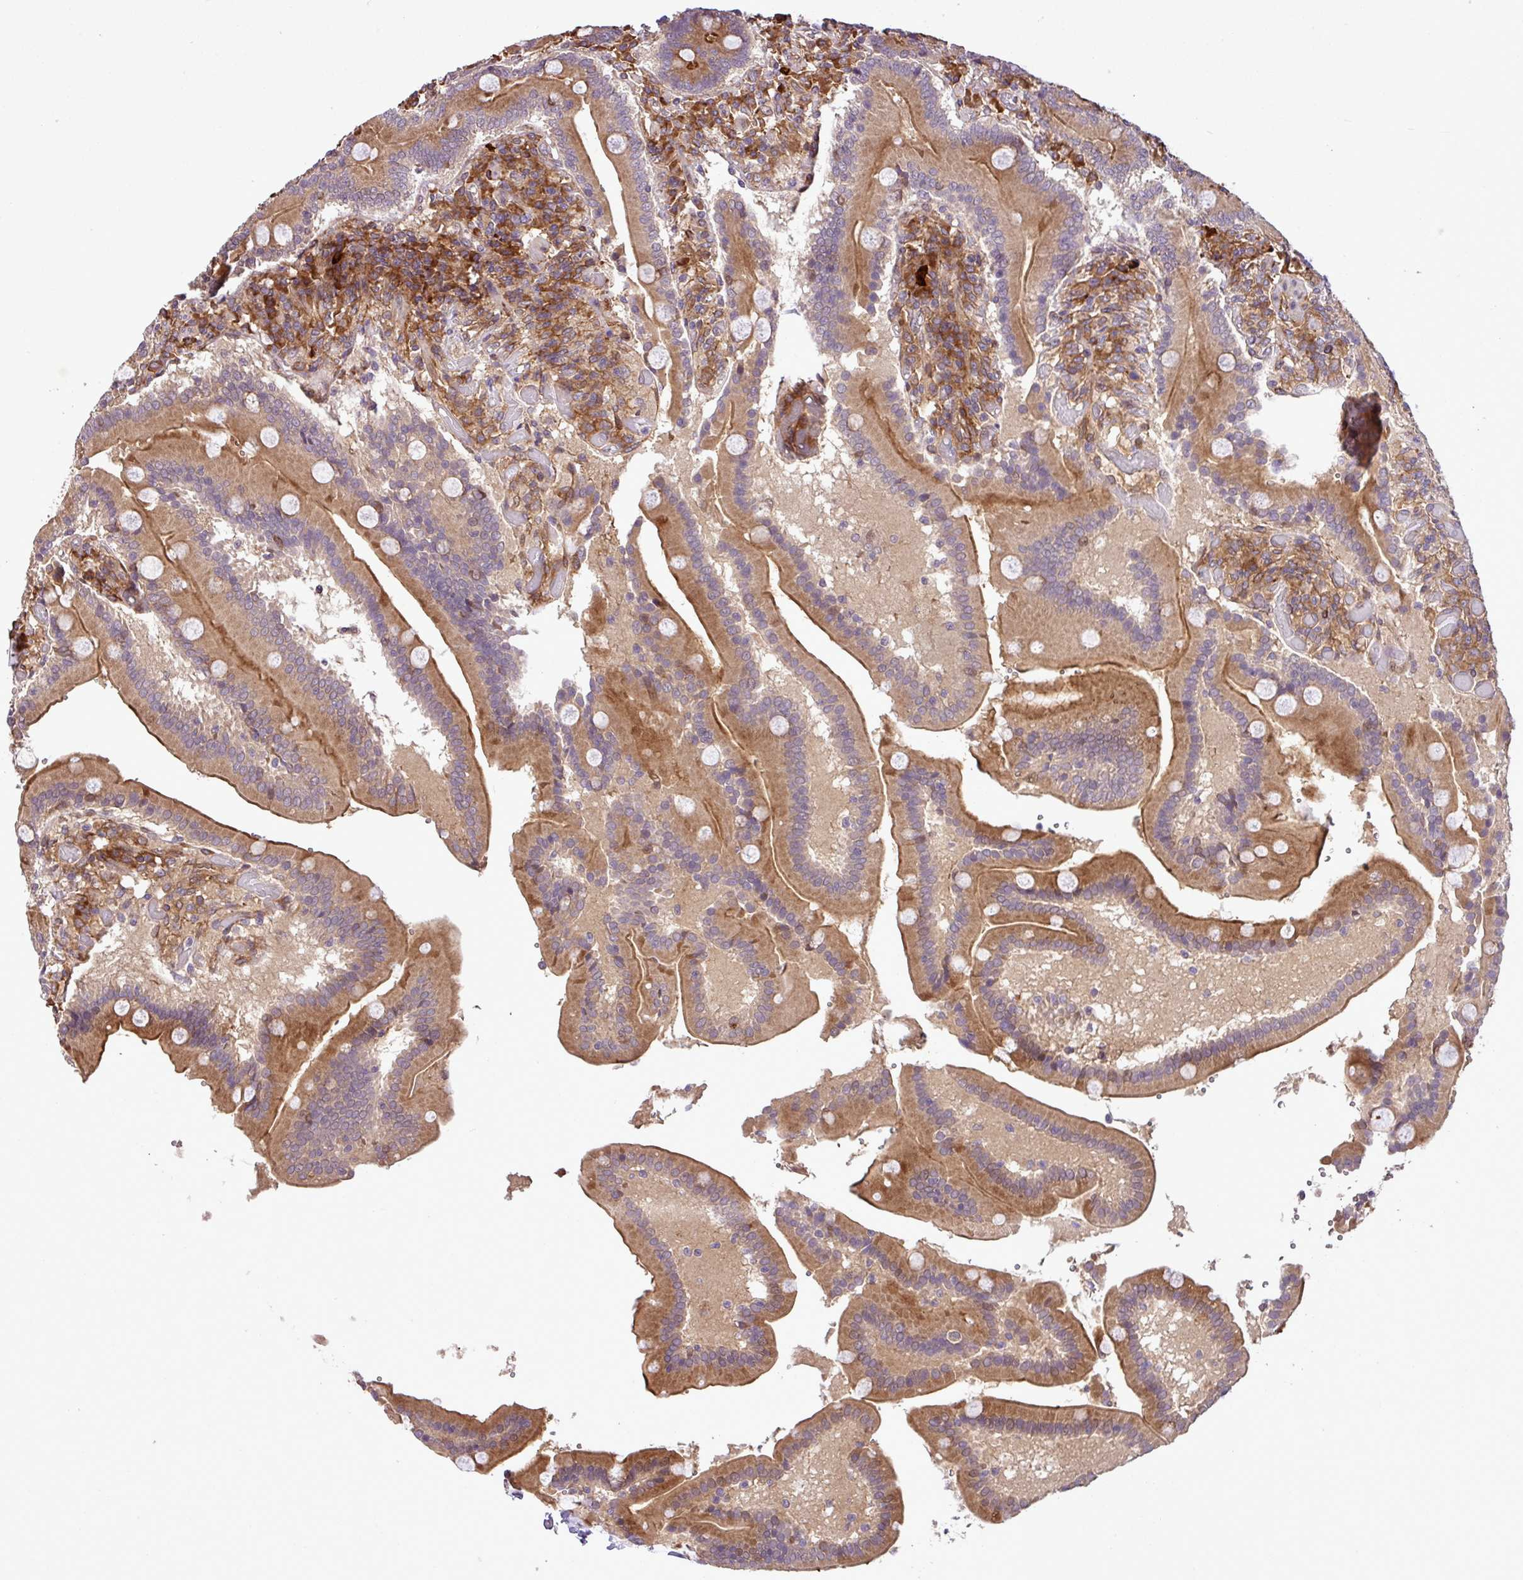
{"staining": {"intensity": "moderate", "quantity": ">75%", "location": "cytoplasmic/membranous"}, "tissue": "duodenum", "cell_type": "Glandular cells", "image_type": "normal", "snomed": [{"axis": "morphology", "description": "Normal tissue, NOS"}, {"axis": "topography", "description": "Duodenum"}], "caption": "Approximately >75% of glandular cells in benign human duodenum show moderate cytoplasmic/membranous protein positivity as visualized by brown immunohistochemical staining.", "gene": "DLGAP4", "patient": {"sex": "female", "age": 62}}